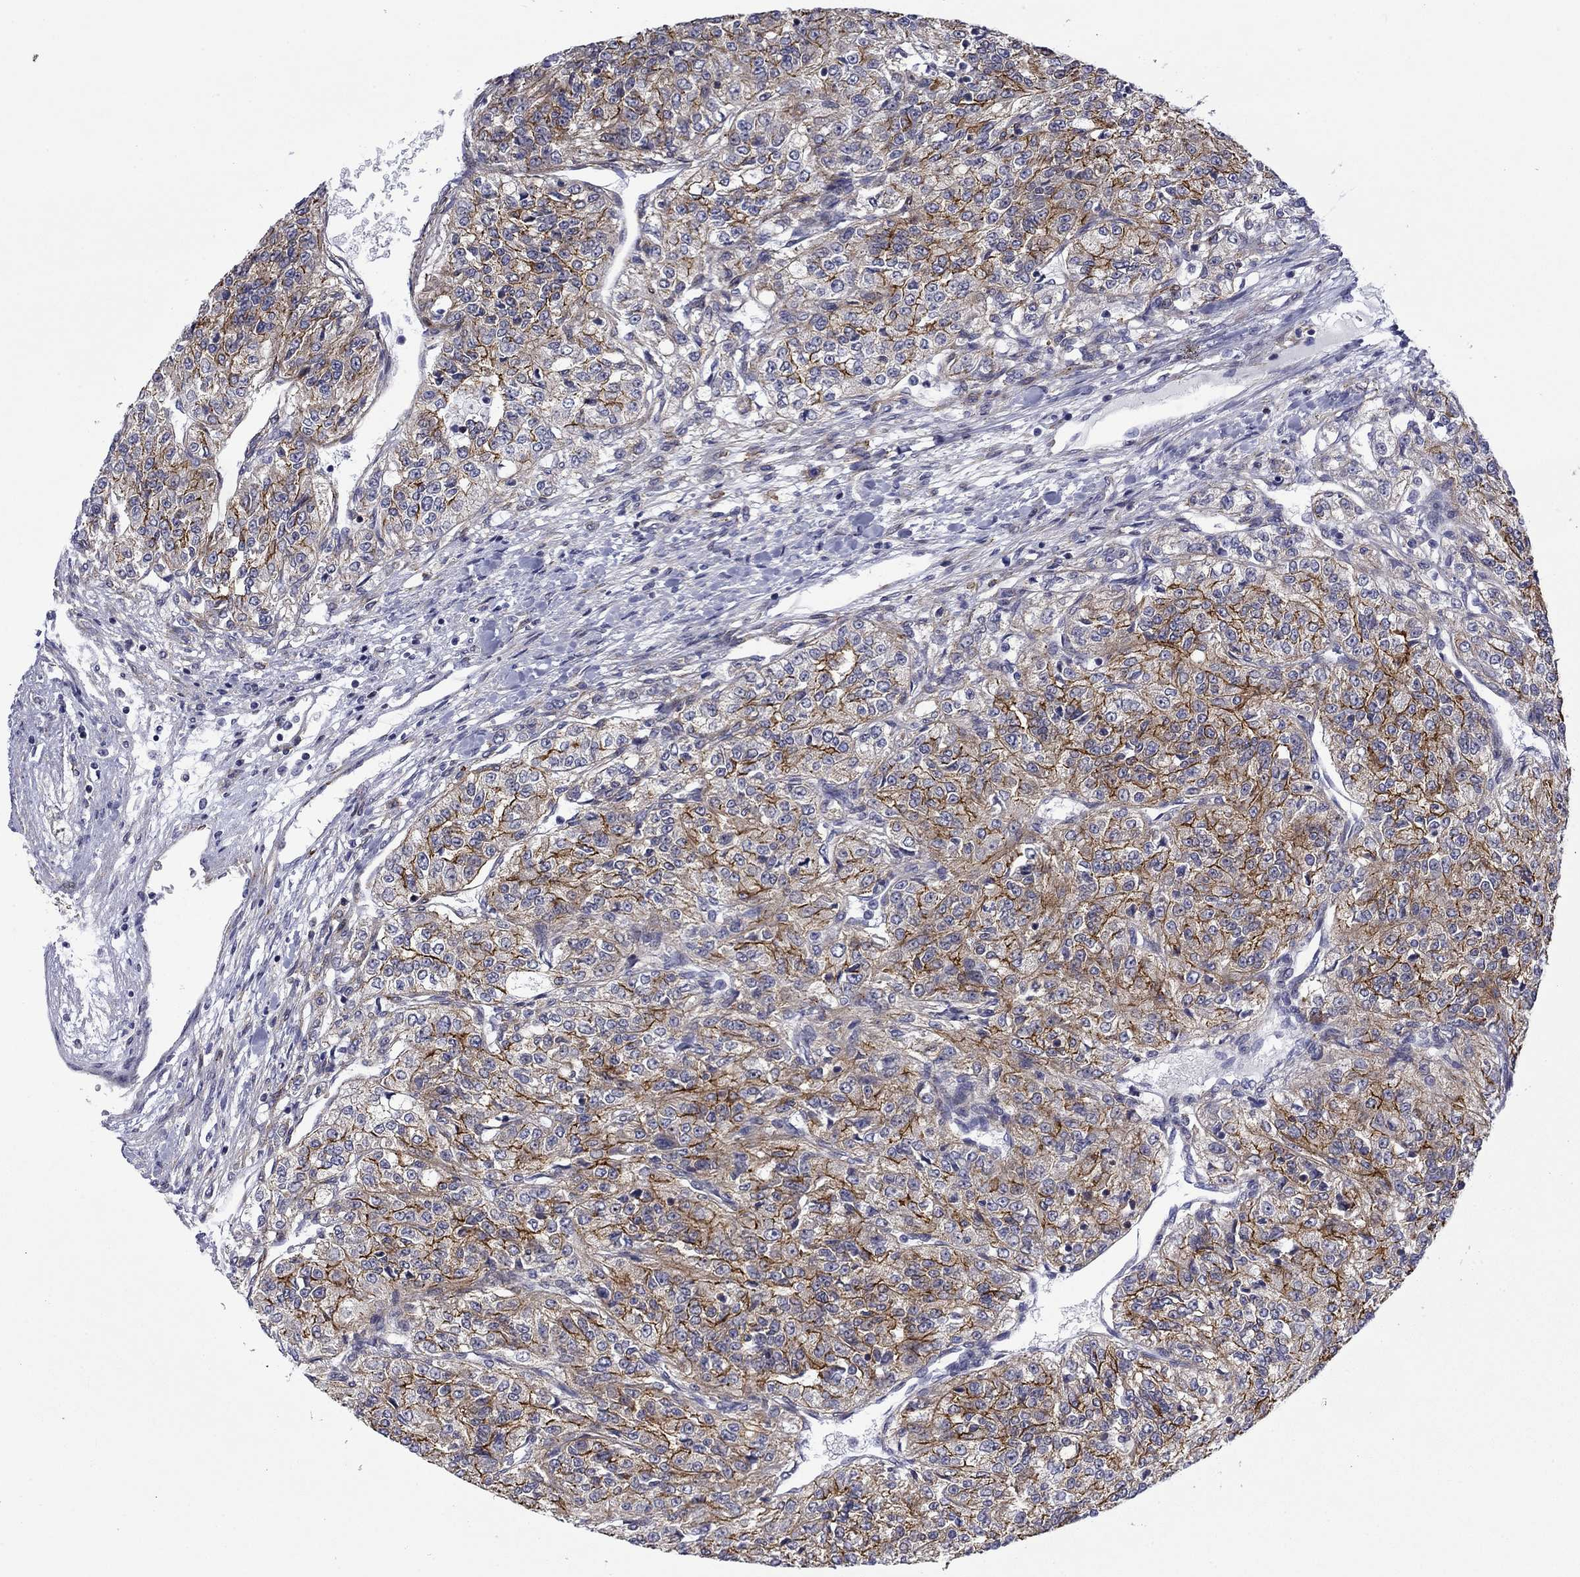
{"staining": {"intensity": "strong", "quantity": "25%-75%", "location": "cytoplasmic/membranous"}, "tissue": "renal cancer", "cell_type": "Tumor cells", "image_type": "cancer", "snomed": [{"axis": "morphology", "description": "Adenocarcinoma, NOS"}, {"axis": "topography", "description": "Kidney"}], "caption": "Immunohistochemical staining of adenocarcinoma (renal) reveals high levels of strong cytoplasmic/membranous staining in approximately 25%-75% of tumor cells.", "gene": "LMO7", "patient": {"sex": "female", "age": 63}}